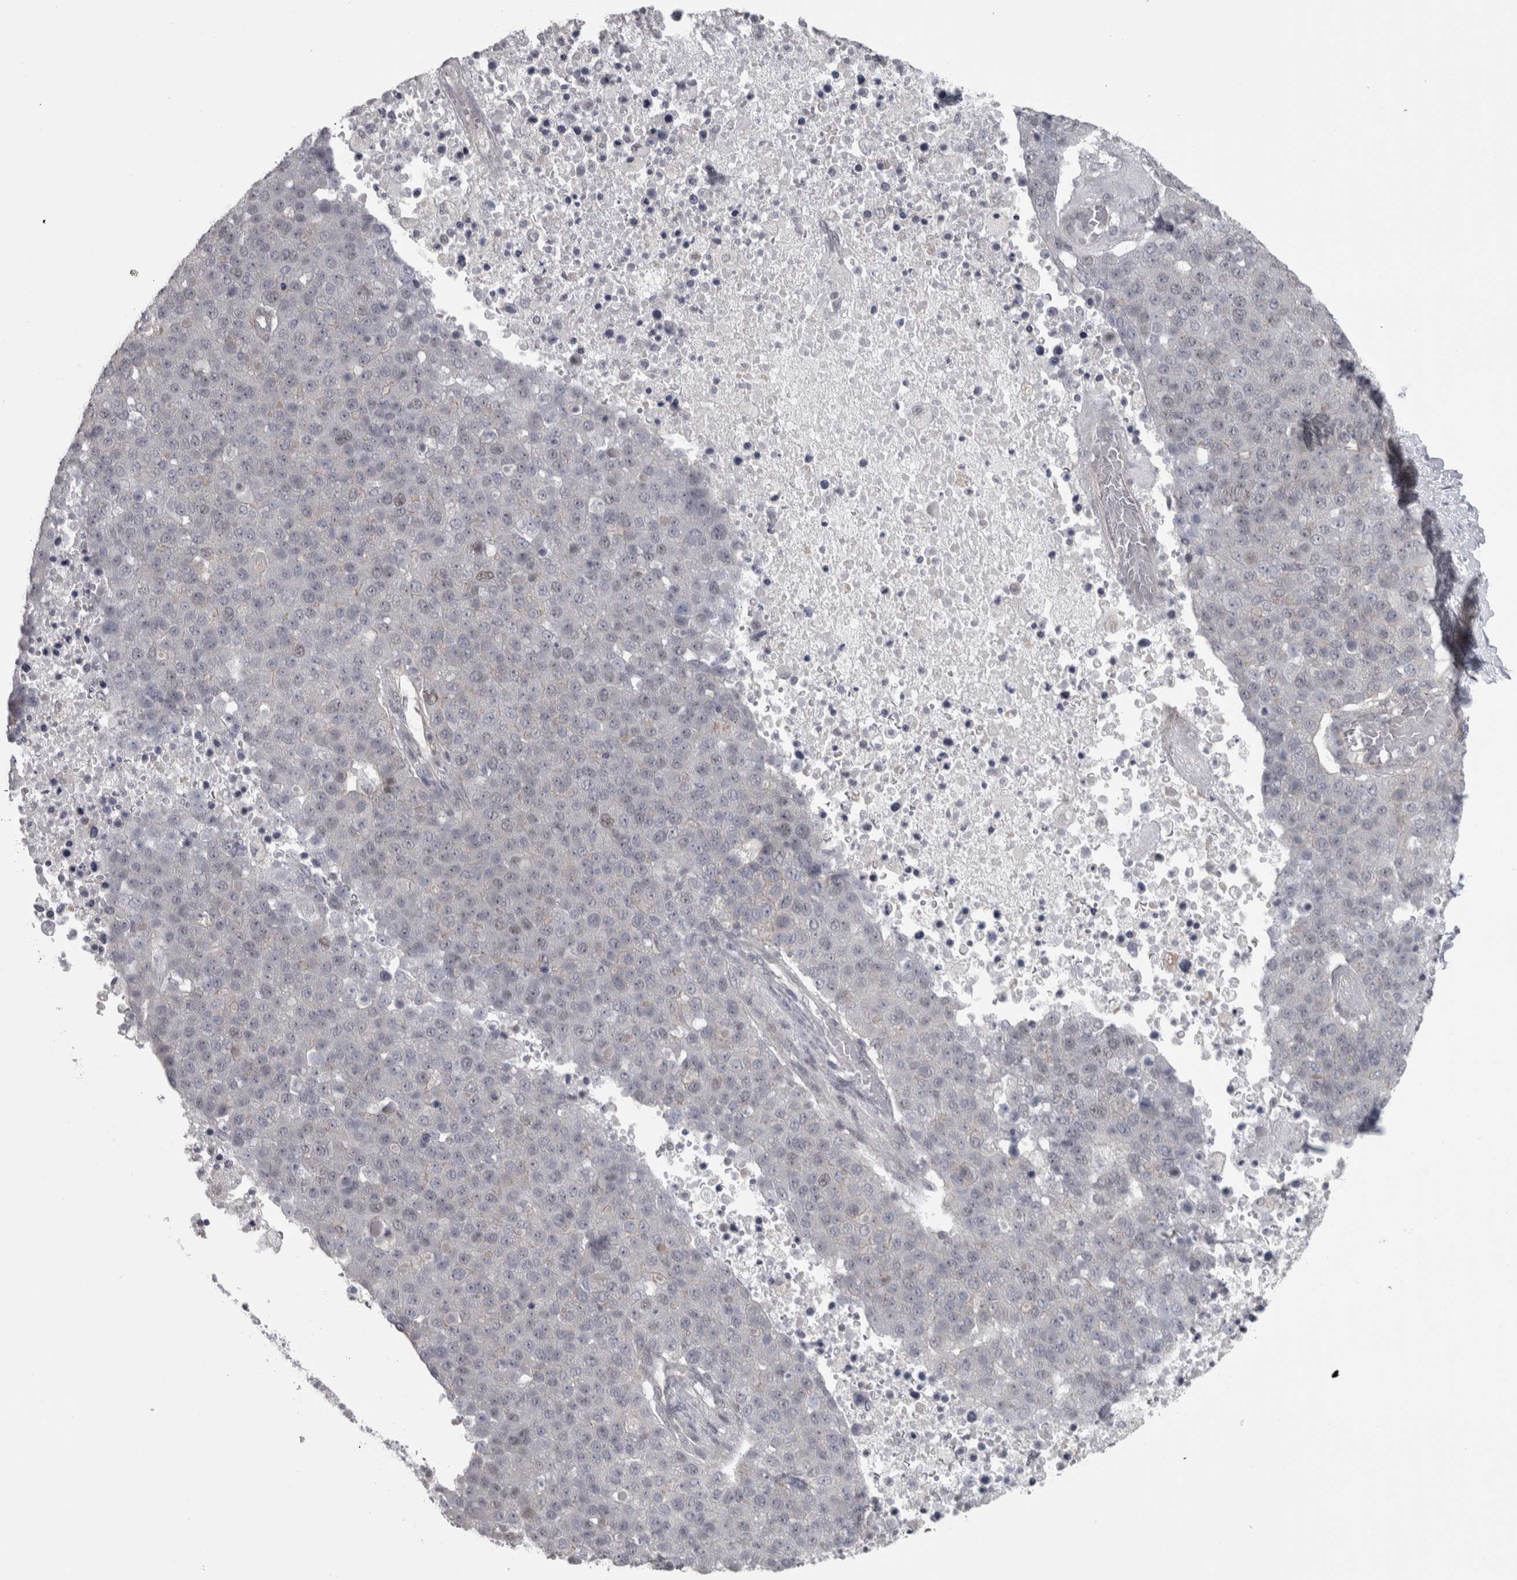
{"staining": {"intensity": "negative", "quantity": "none", "location": "none"}, "tissue": "pancreatic cancer", "cell_type": "Tumor cells", "image_type": "cancer", "snomed": [{"axis": "morphology", "description": "Adenocarcinoma, NOS"}, {"axis": "topography", "description": "Pancreas"}], "caption": "Image shows no significant protein positivity in tumor cells of pancreatic adenocarcinoma.", "gene": "PPP1R12B", "patient": {"sex": "female", "age": 61}}